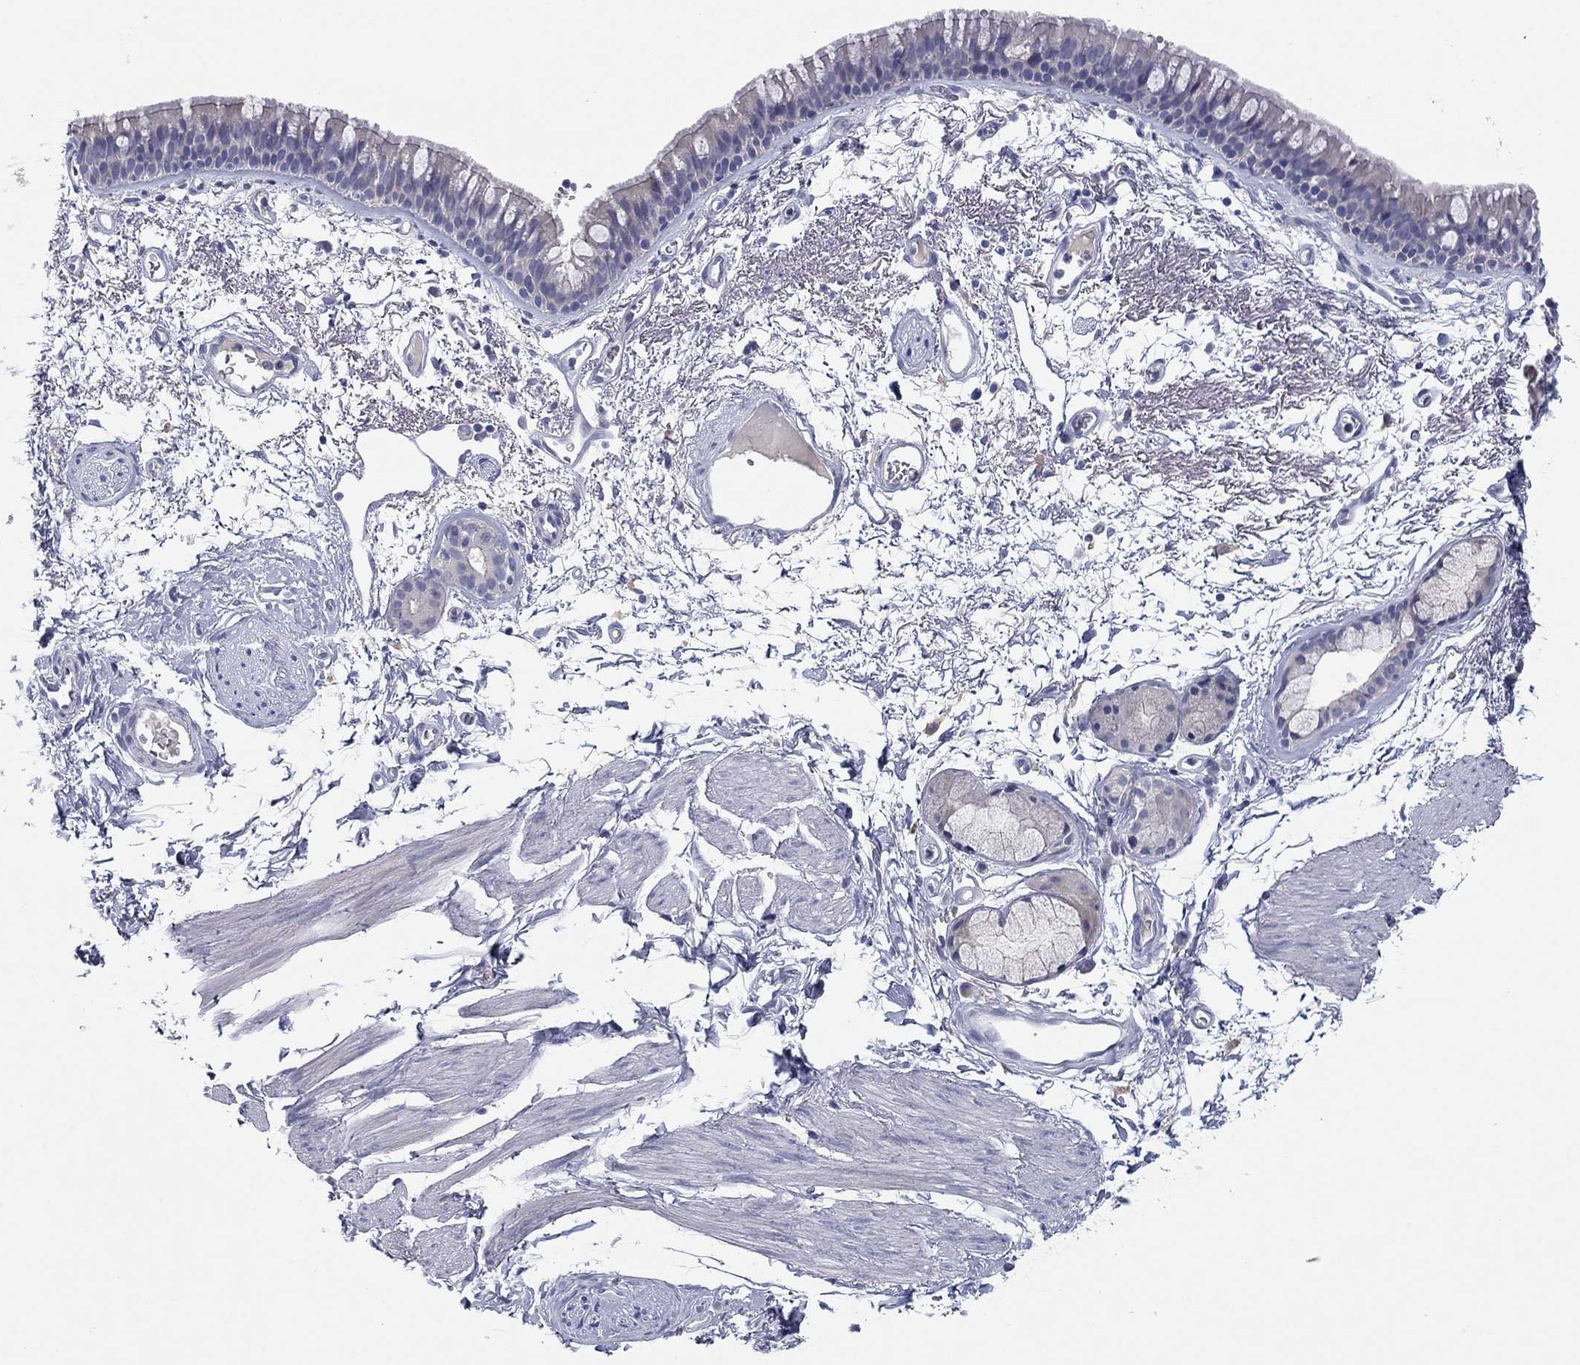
{"staining": {"intensity": "negative", "quantity": "none", "location": "none"}, "tissue": "bronchus", "cell_type": "Respiratory epithelial cells", "image_type": "normal", "snomed": [{"axis": "morphology", "description": "Normal tissue, NOS"}, {"axis": "topography", "description": "Cartilage tissue"}, {"axis": "topography", "description": "Bronchus"}], "caption": "Immunohistochemical staining of benign human bronchus demonstrates no significant staining in respiratory epithelial cells. (DAB (3,3'-diaminobenzidine) immunohistochemistry (IHC) visualized using brightfield microscopy, high magnification).", "gene": "CNTNAP4", "patient": {"sex": "male", "age": 66}}